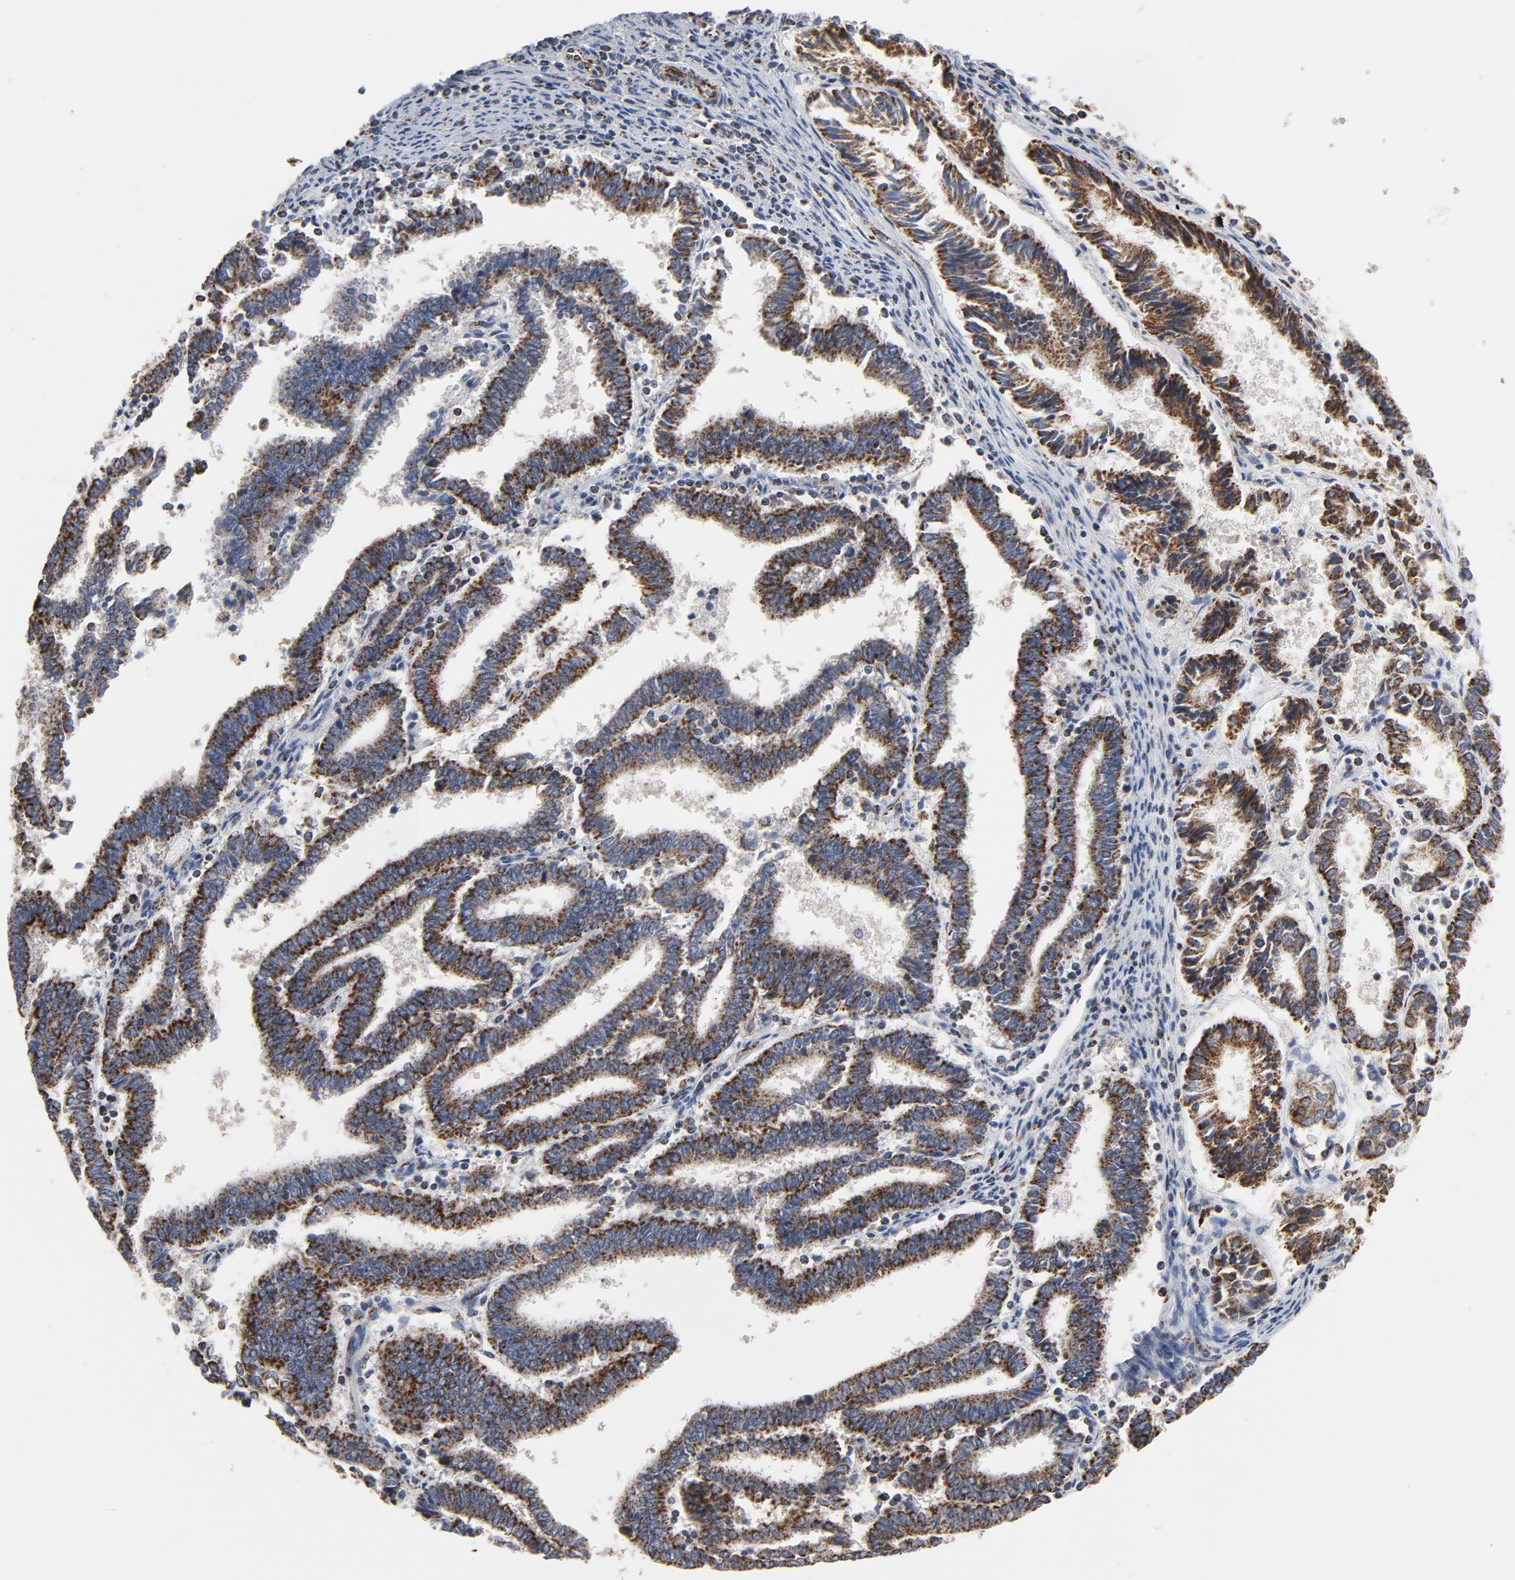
{"staining": {"intensity": "moderate", "quantity": ">75%", "location": "cytoplasmic/membranous"}, "tissue": "endometrial cancer", "cell_type": "Tumor cells", "image_type": "cancer", "snomed": [{"axis": "morphology", "description": "Adenocarcinoma, NOS"}, {"axis": "topography", "description": "Uterus"}], "caption": "The histopathology image exhibits a brown stain indicating the presence of a protein in the cytoplasmic/membranous of tumor cells in endometrial cancer (adenocarcinoma). (DAB IHC with brightfield microscopy, high magnification).", "gene": "NDUFV2", "patient": {"sex": "female", "age": 83}}